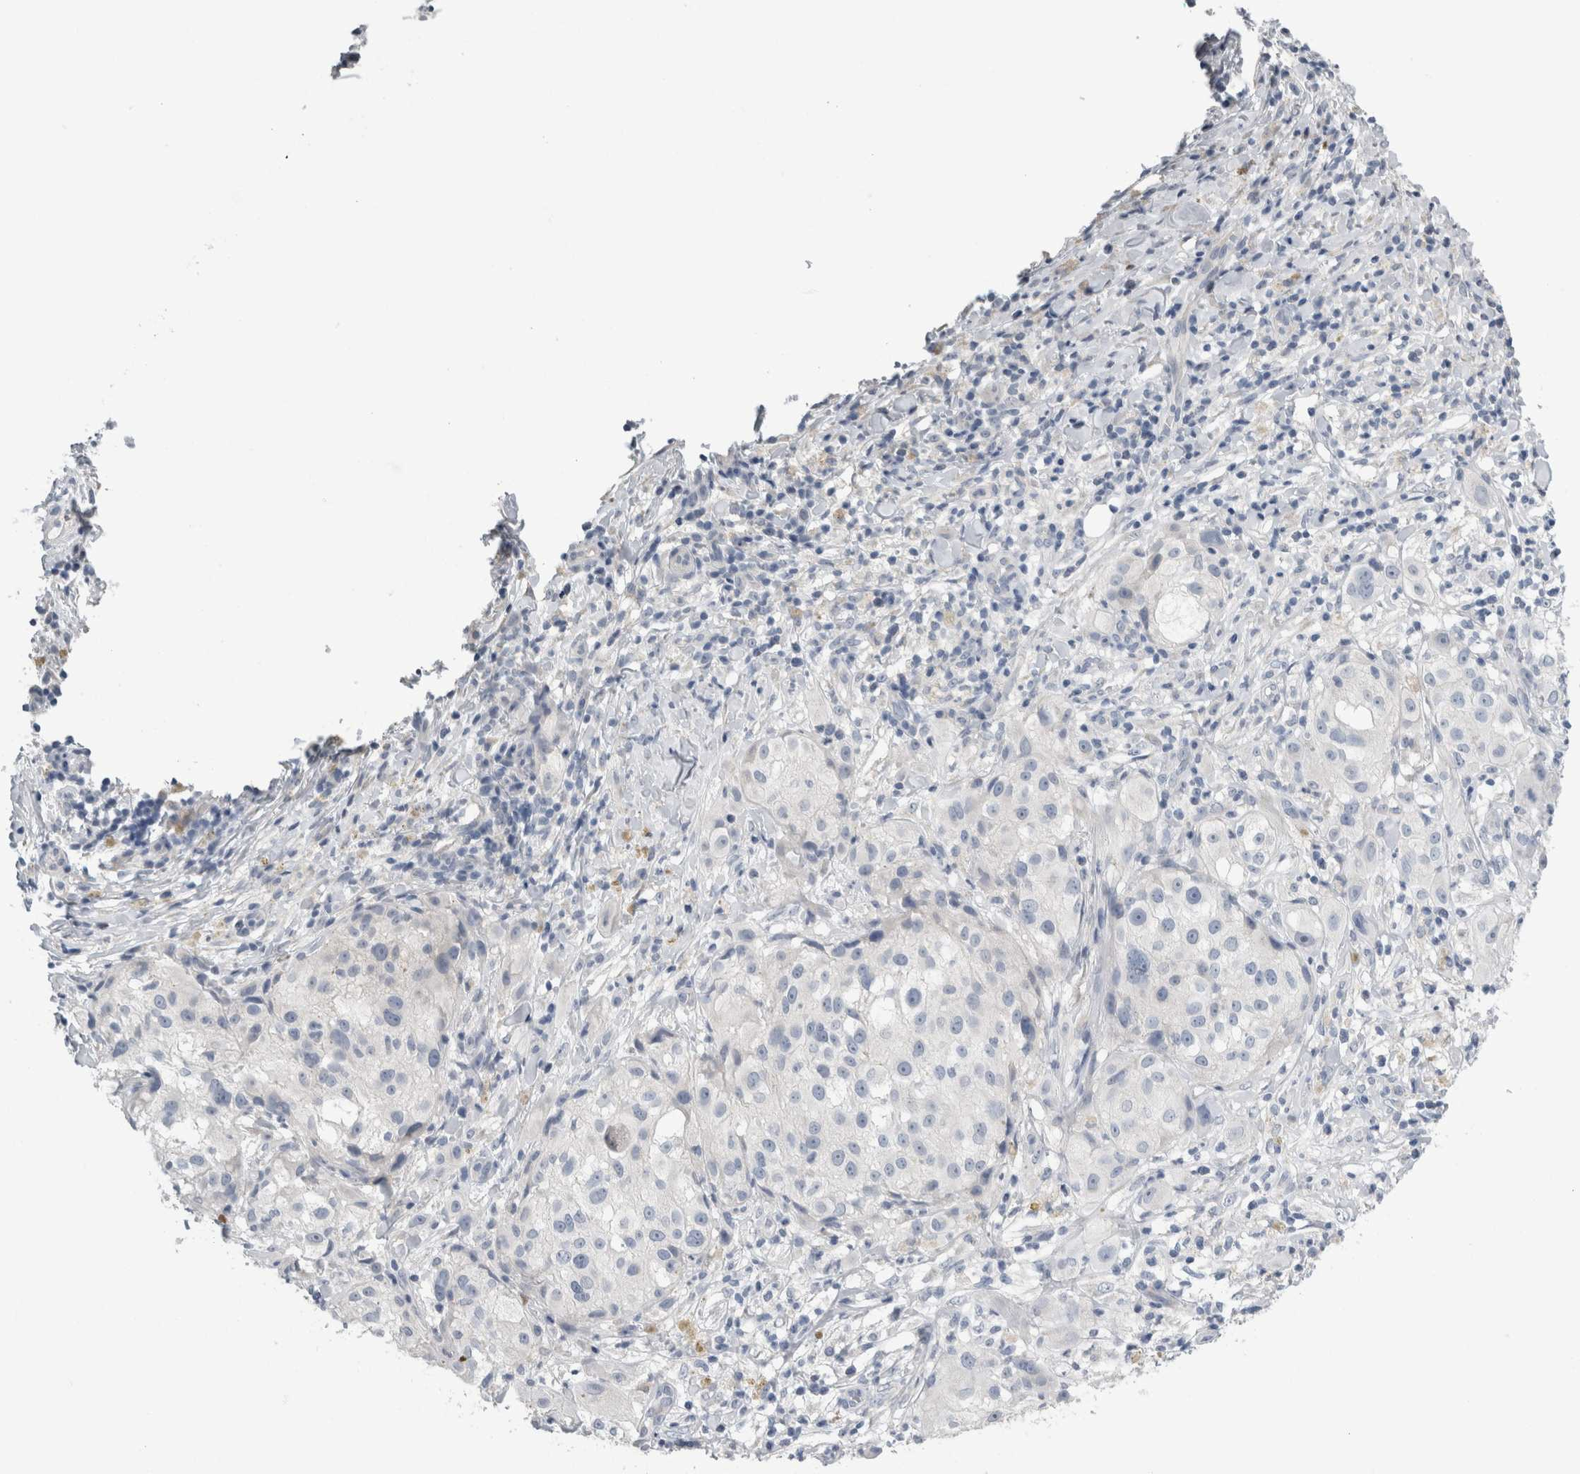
{"staining": {"intensity": "negative", "quantity": "none", "location": "none"}, "tissue": "melanoma", "cell_type": "Tumor cells", "image_type": "cancer", "snomed": [{"axis": "morphology", "description": "Necrosis, NOS"}, {"axis": "morphology", "description": "Malignant melanoma, NOS"}, {"axis": "topography", "description": "Skin"}], "caption": "Melanoma was stained to show a protein in brown. There is no significant positivity in tumor cells.", "gene": "NEFM", "patient": {"sex": "female", "age": 87}}